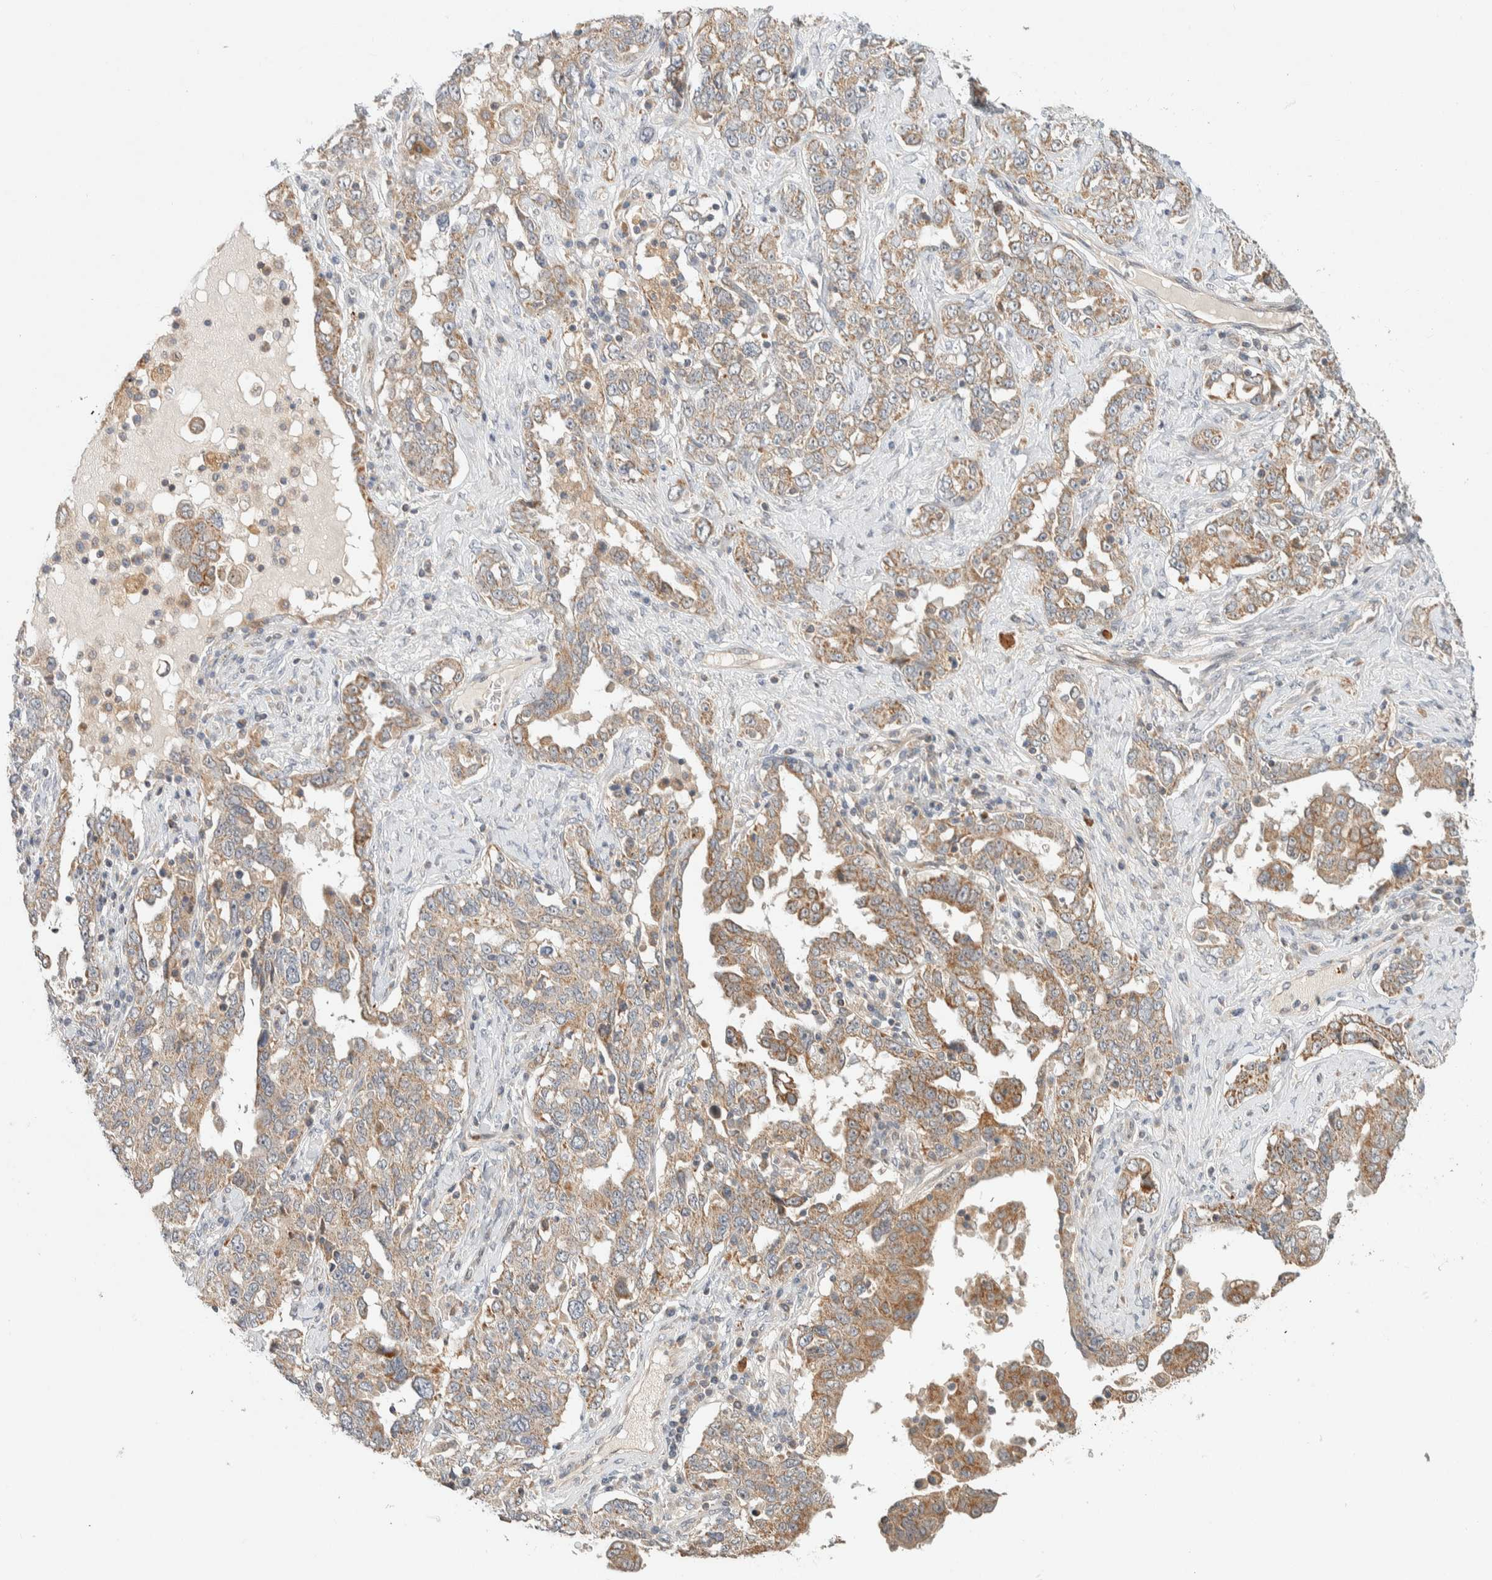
{"staining": {"intensity": "moderate", "quantity": ">75%", "location": "cytoplasmic/membranous"}, "tissue": "ovarian cancer", "cell_type": "Tumor cells", "image_type": "cancer", "snomed": [{"axis": "morphology", "description": "Carcinoma, endometroid"}, {"axis": "topography", "description": "Ovary"}], "caption": "Ovarian endometroid carcinoma stained with a protein marker shows moderate staining in tumor cells.", "gene": "KIF9", "patient": {"sex": "female", "age": 62}}